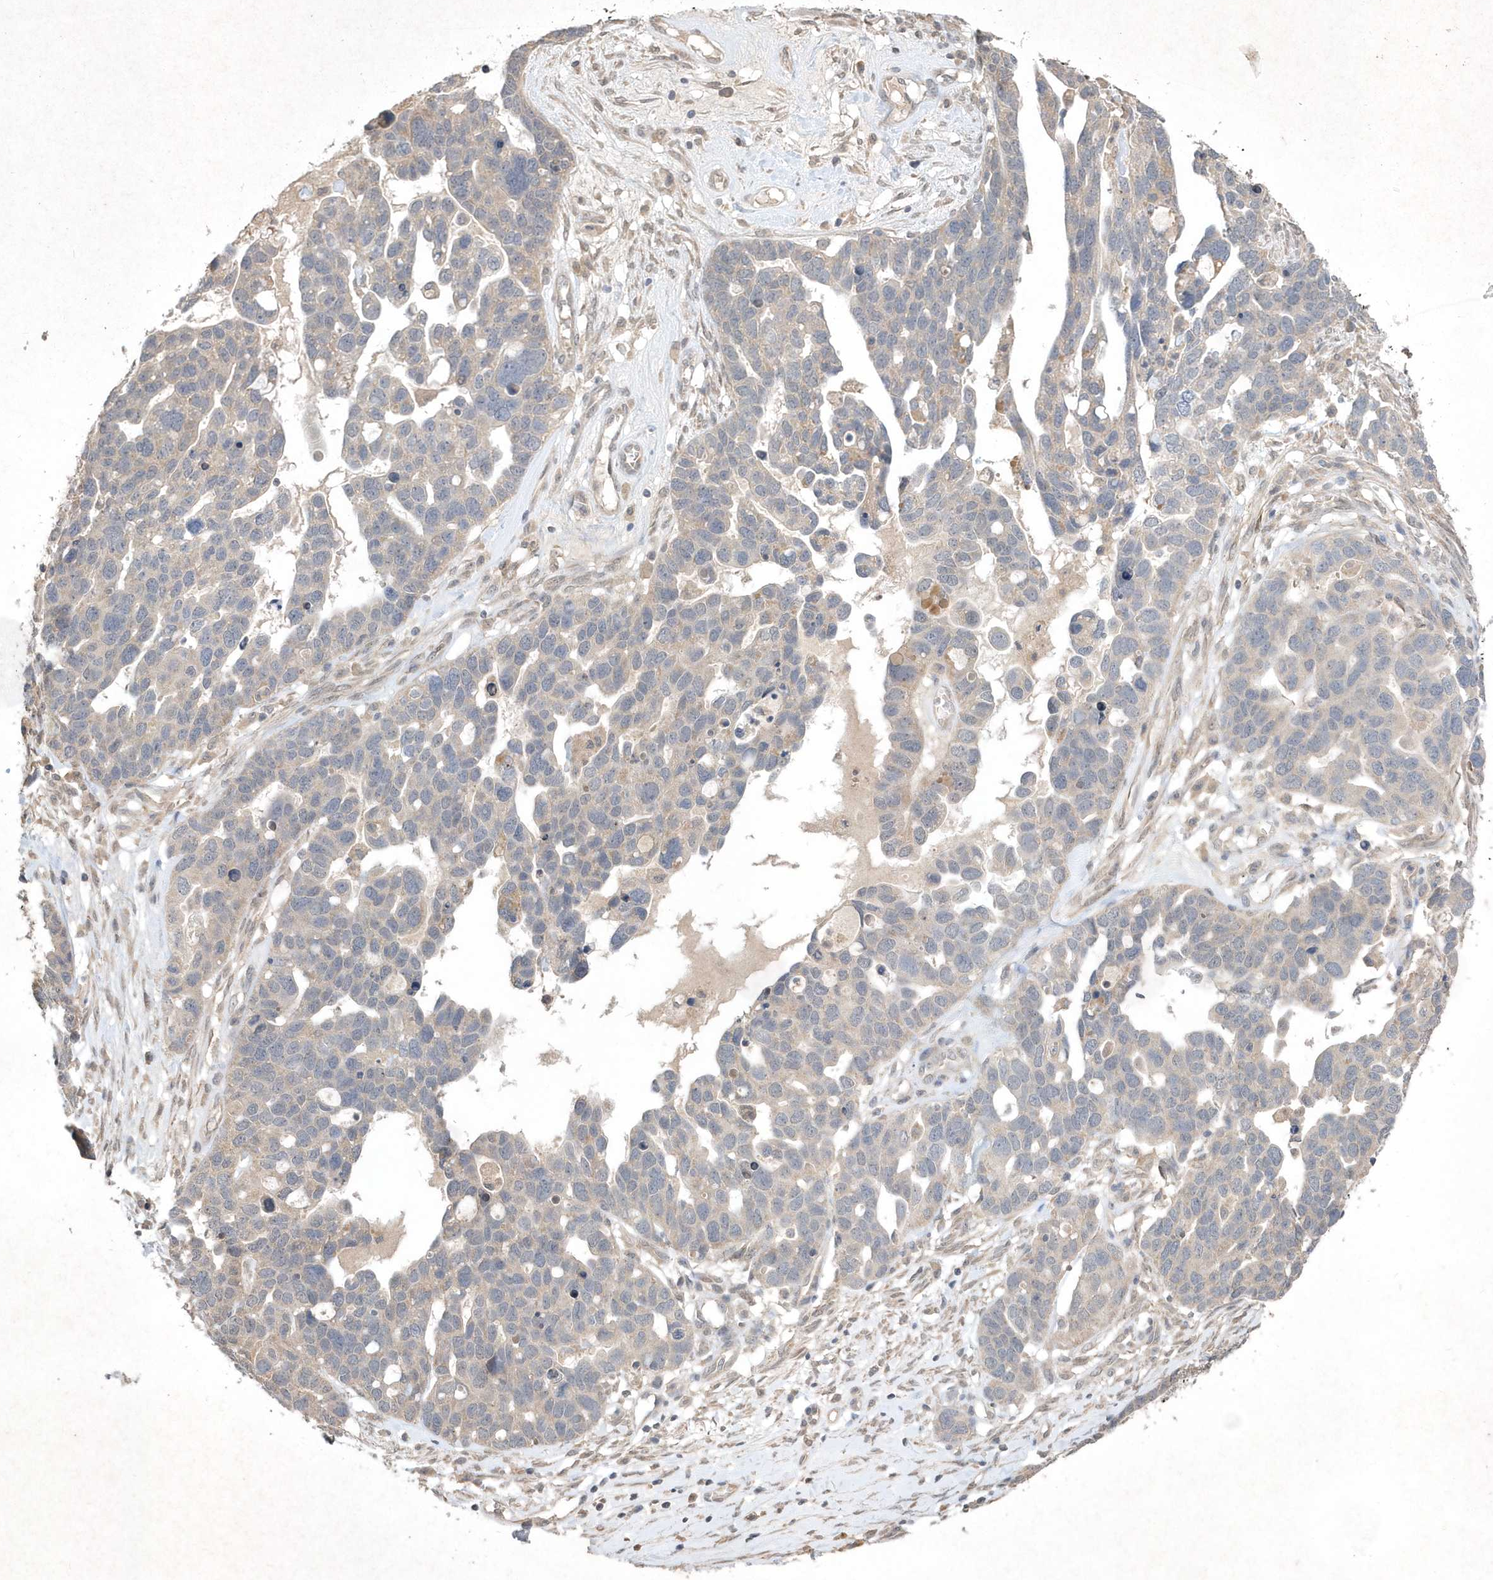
{"staining": {"intensity": "negative", "quantity": "none", "location": "none"}, "tissue": "ovarian cancer", "cell_type": "Tumor cells", "image_type": "cancer", "snomed": [{"axis": "morphology", "description": "Cystadenocarcinoma, serous, NOS"}, {"axis": "topography", "description": "Ovary"}], "caption": "High power microscopy histopathology image of an immunohistochemistry (IHC) image of ovarian serous cystadenocarcinoma, revealing no significant staining in tumor cells.", "gene": "AKR7A2", "patient": {"sex": "female", "age": 54}}